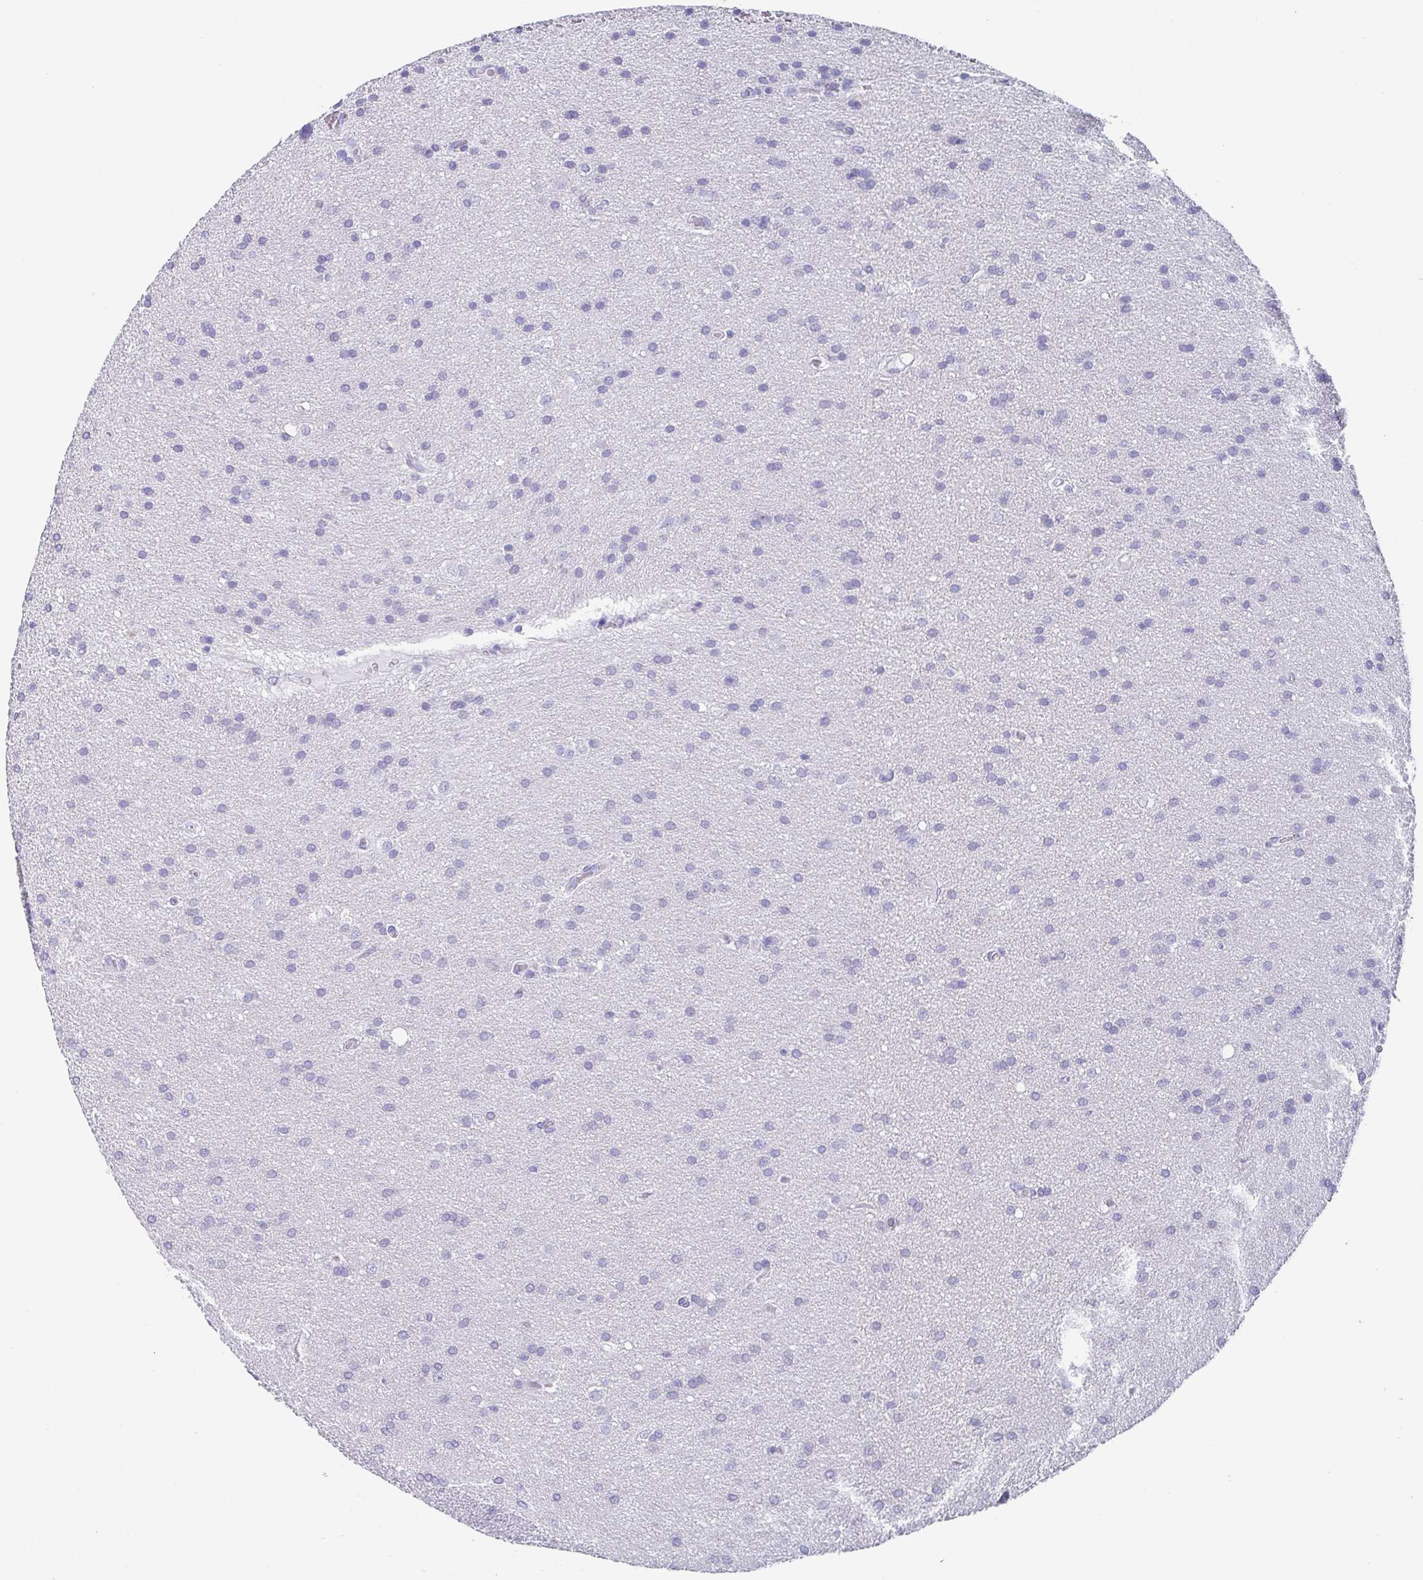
{"staining": {"intensity": "negative", "quantity": "none", "location": "none"}, "tissue": "glioma", "cell_type": "Tumor cells", "image_type": "cancer", "snomed": [{"axis": "morphology", "description": "Glioma, malignant, Low grade"}, {"axis": "topography", "description": "Brain"}], "caption": "IHC of human malignant low-grade glioma displays no positivity in tumor cells.", "gene": "SCGN", "patient": {"sex": "female", "age": 54}}